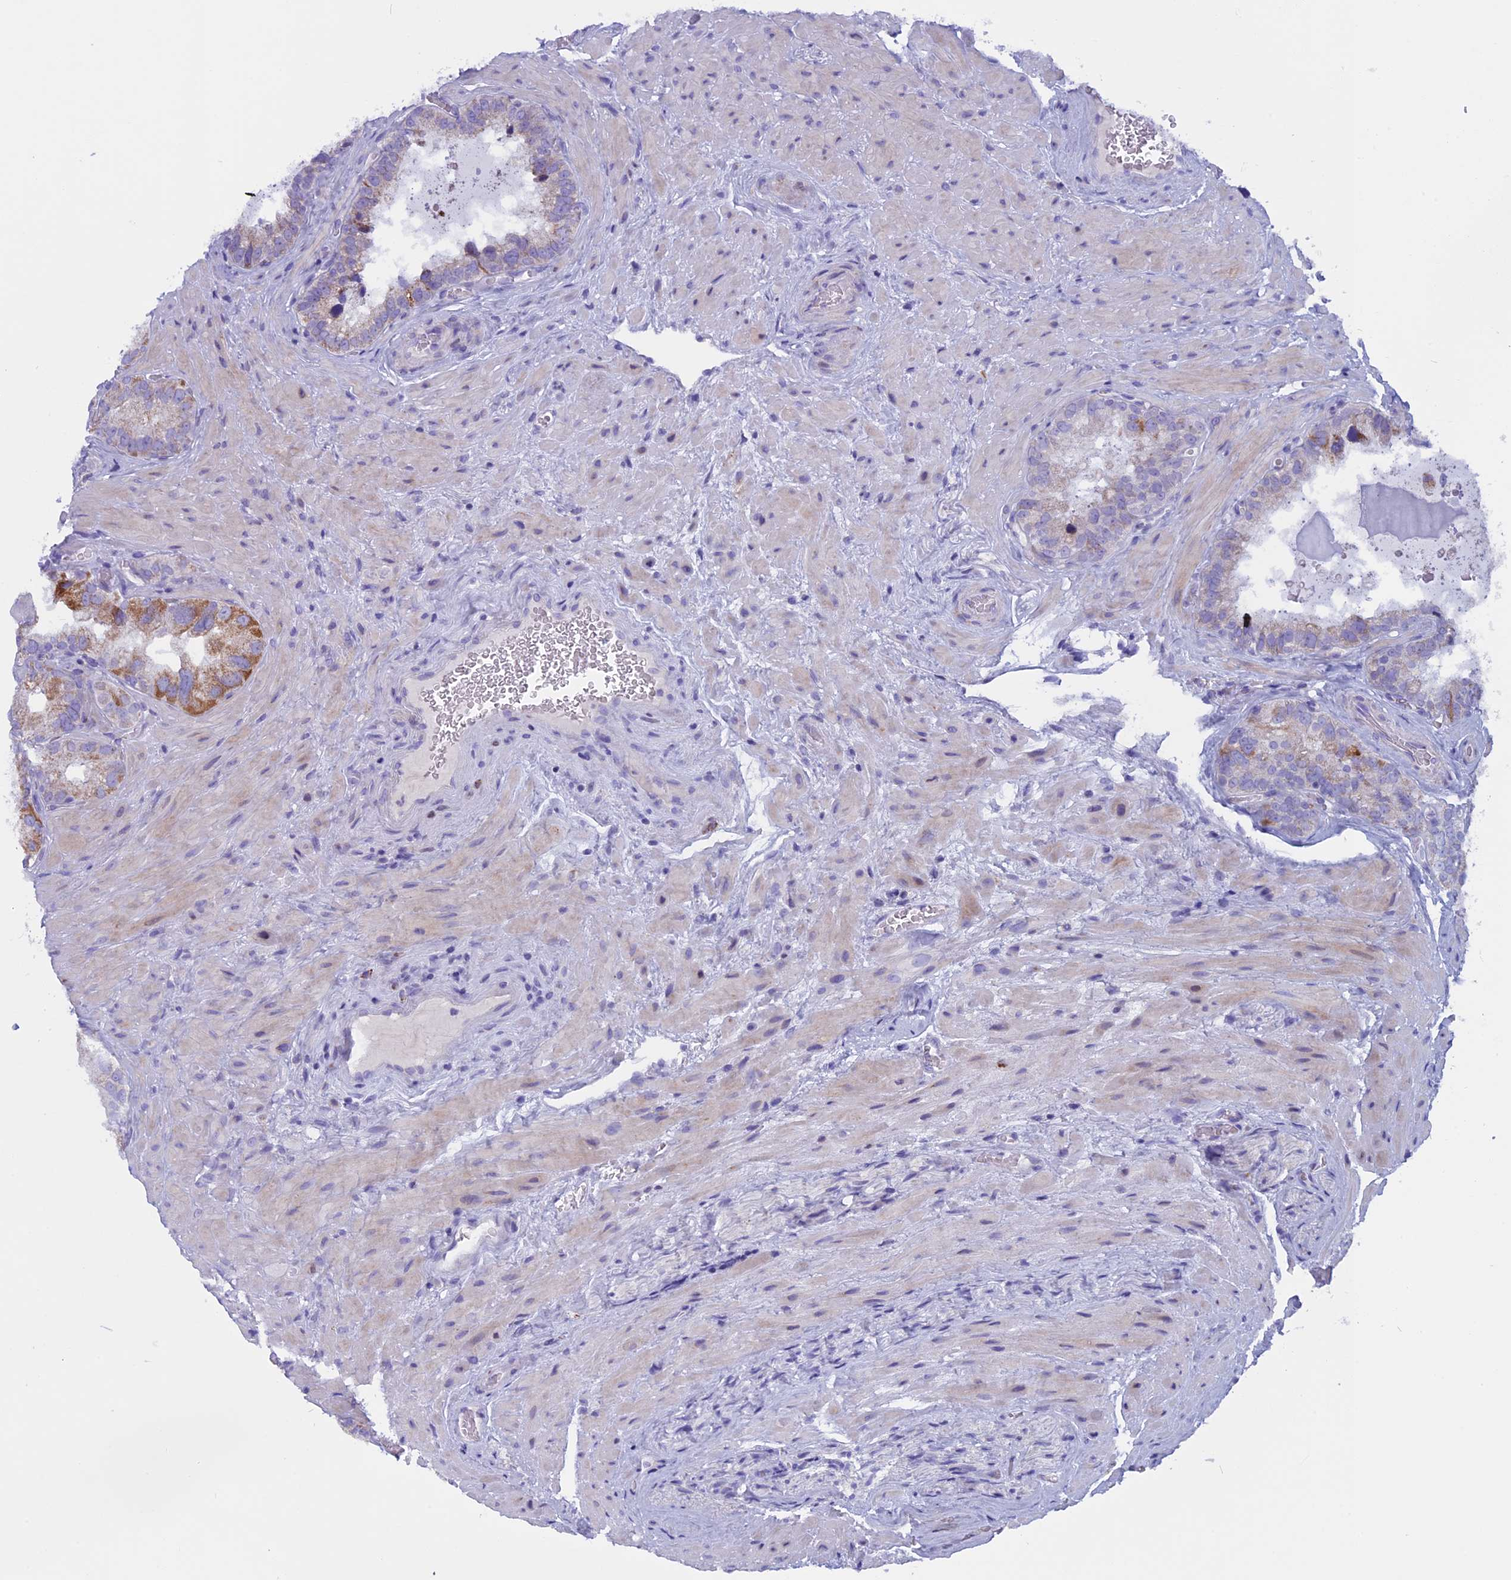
{"staining": {"intensity": "moderate", "quantity": "<25%", "location": "cytoplasmic/membranous"}, "tissue": "seminal vesicle", "cell_type": "Glandular cells", "image_type": "normal", "snomed": [{"axis": "morphology", "description": "Normal tissue, NOS"}, {"axis": "topography", "description": "Seminal veicle"}, {"axis": "topography", "description": "Peripheral nerve tissue"}], "caption": "Protein staining by immunohistochemistry reveals moderate cytoplasmic/membranous expression in about <25% of glandular cells in benign seminal vesicle.", "gene": "ZNF563", "patient": {"sex": "male", "age": 67}}